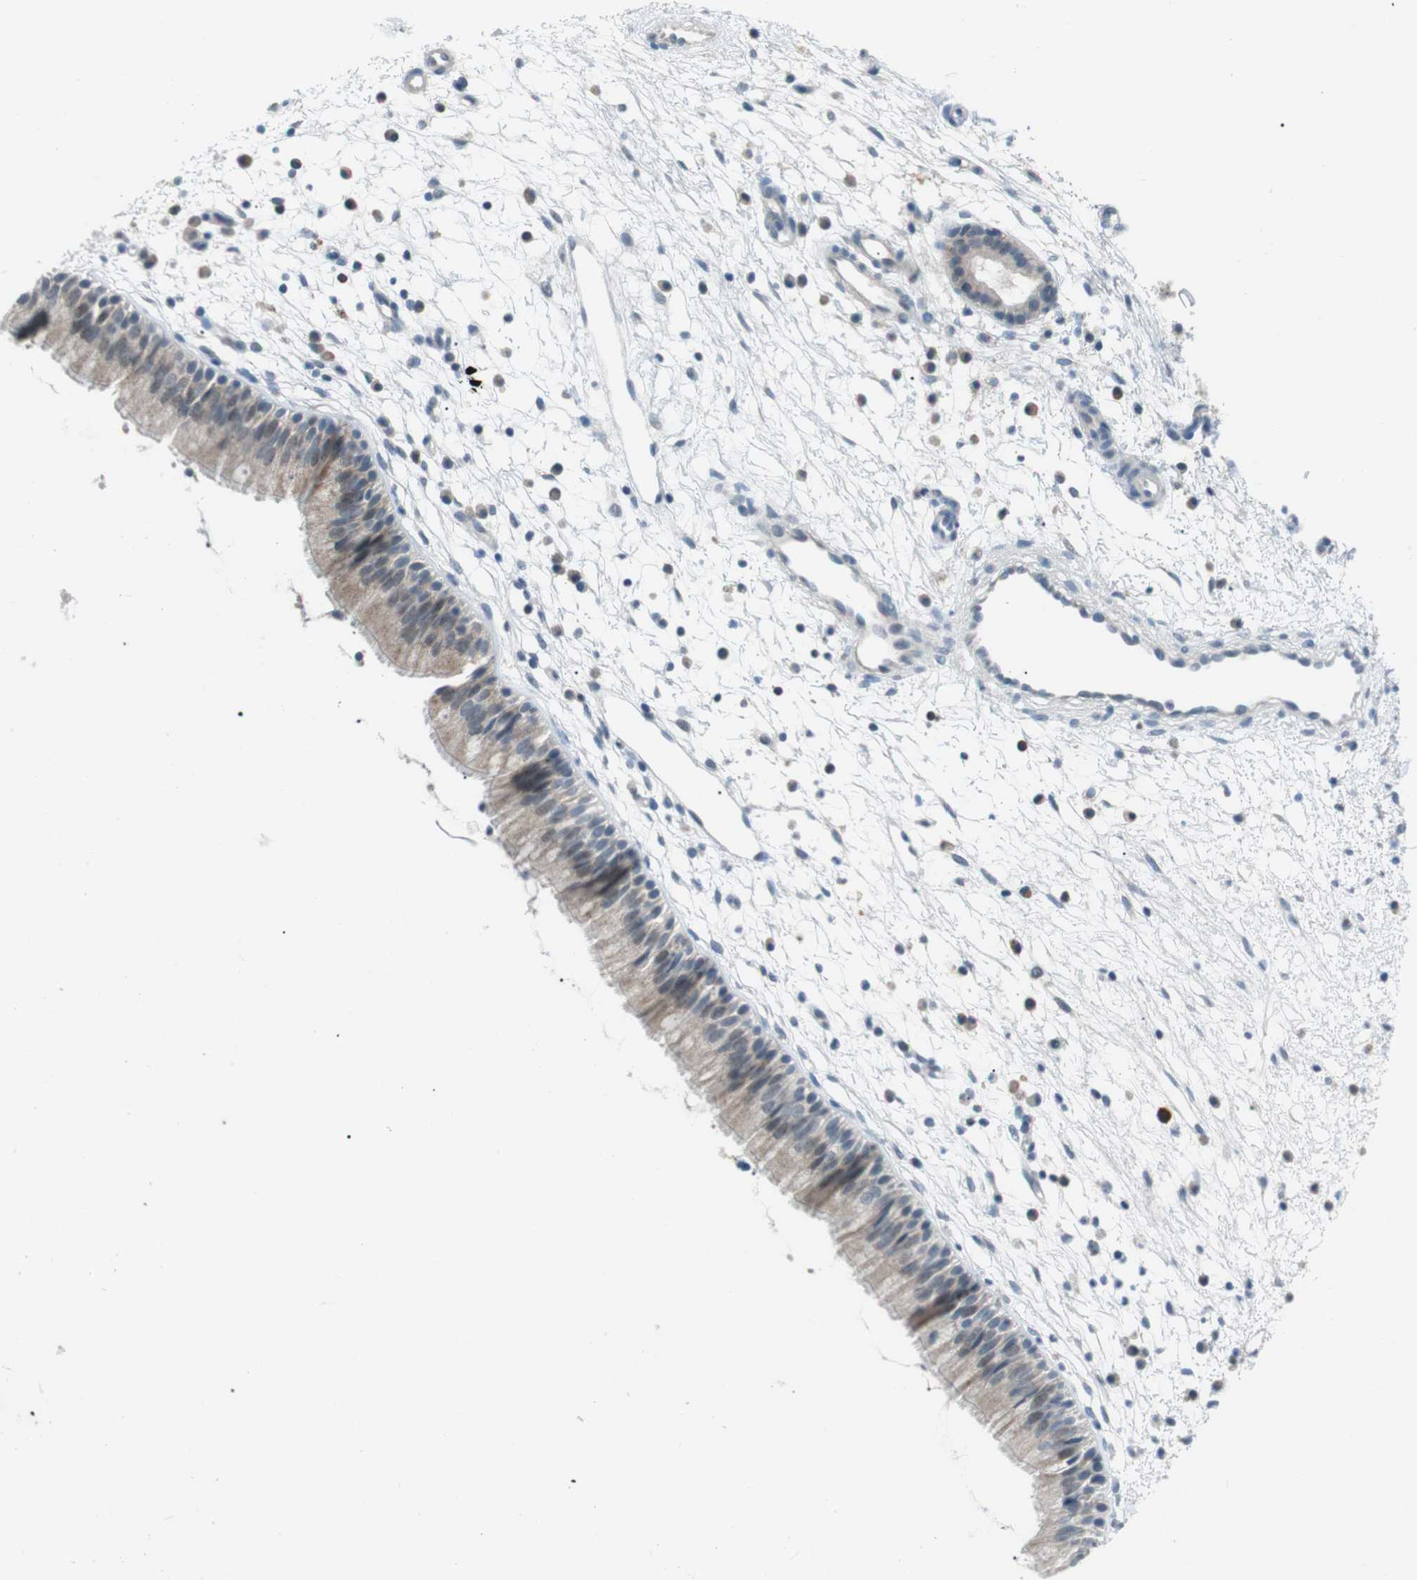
{"staining": {"intensity": "weak", "quantity": "<25%", "location": "cytoplasmic/membranous"}, "tissue": "nasopharynx", "cell_type": "Respiratory epithelial cells", "image_type": "normal", "snomed": [{"axis": "morphology", "description": "Normal tissue, NOS"}, {"axis": "topography", "description": "Nasopharynx"}], "caption": "DAB immunohistochemical staining of benign nasopharynx displays no significant staining in respiratory epithelial cells.", "gene": "FCRLA", "patient": {"sex": "male", "age": 21}}